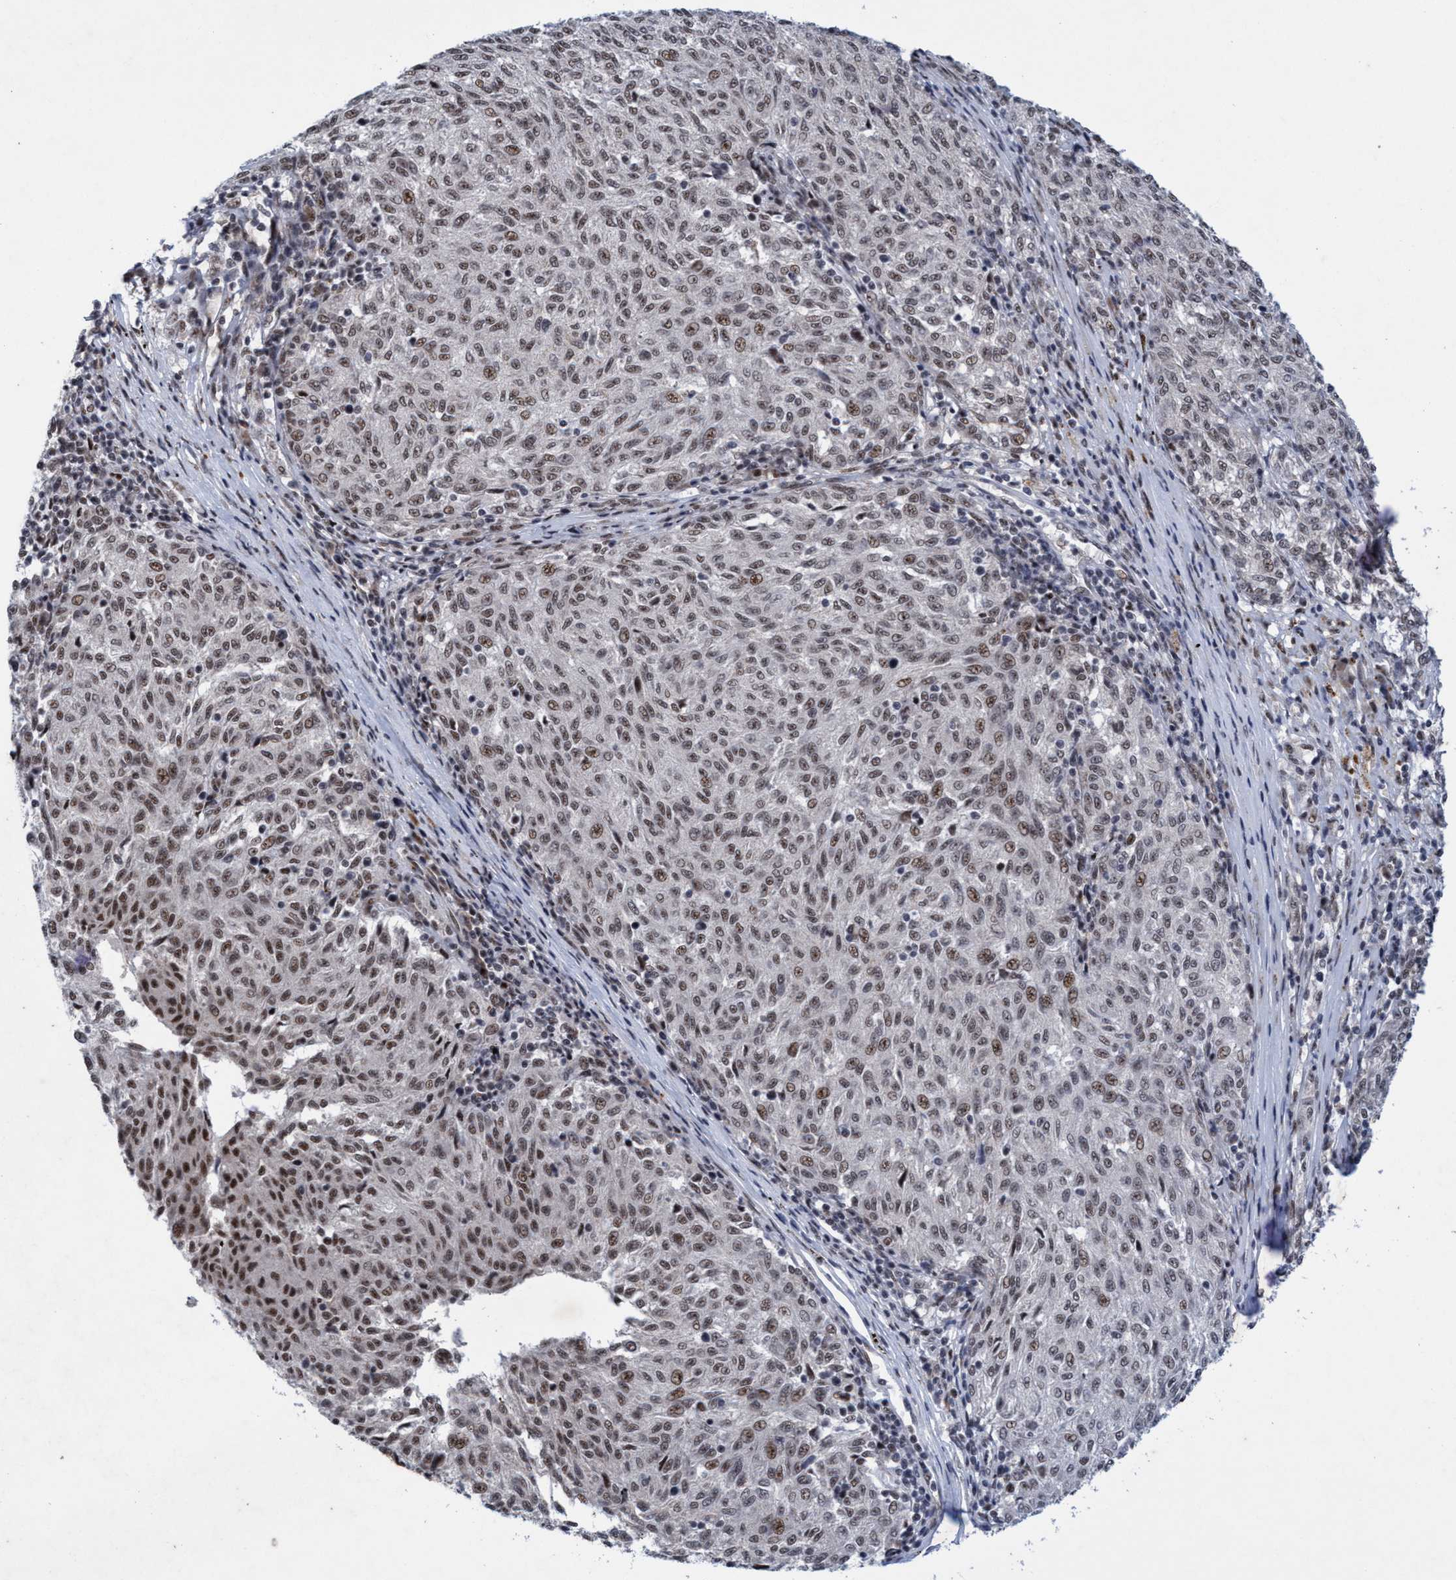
{"staining": {"intensity": "weak", "quantity": ">75%", "location": "nuclear"}, "tissue": "melanoma", "cell_type": "Tumor cells", "image_type": "cancer", "snomed": [{"axis": "morphology", "description": "Malignant melanoma, NOS"}, {"axis": "topography", "description": "Skin"}], "caption": "This micrograph demonstrates melanoma stained with immunohistochemistry (IHC) to label a protein in brown. The nuclear of tumor cells show weak positivity for the protein. Nuclei are counter-stained blue.", "gene": "GLT6D1", "patient": {"sex": "female", "age": 72}}